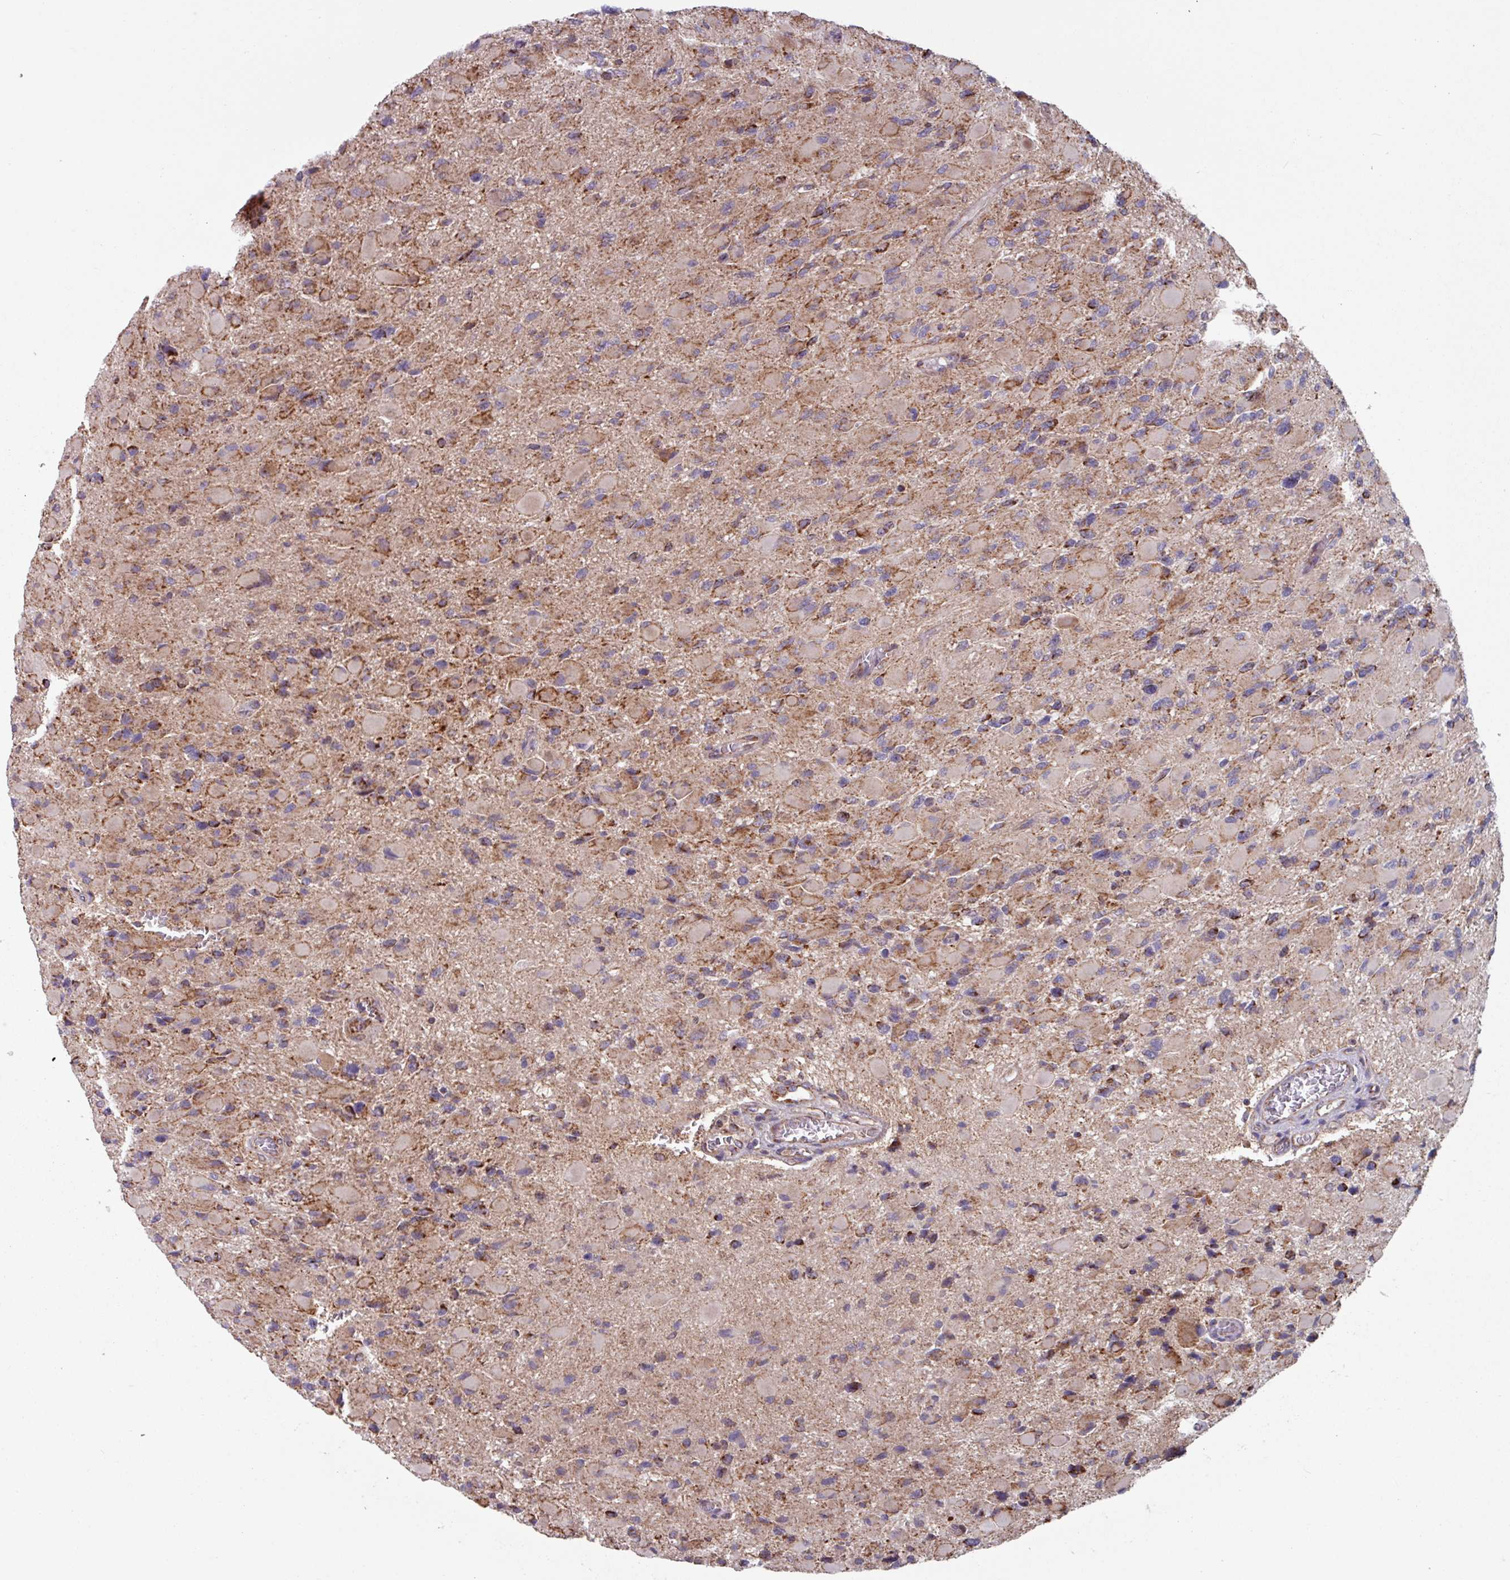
{"staining": {"intensity": "moderate", "quantity": ">75%", "location": "cytoplasmic/membranous"}, "tissue": "glioma", "cell_type": "Tumor cells", "image_type": "cancer", "snomed": [{"axis": "morphology", "description": "Glioma, malignant, High grade"}, {"axis": "topography", "description": "Cerebral cortex"}], "caption": "IHC image of malignant glioma (high-grade) stained for a protein (brown), which exhibits medium levels of moderate cytoplasmic/membranous staining in approximately >75% of tumor cells.", "gene": "COX7C", "patient": {"sex": "female", "age": 36}}